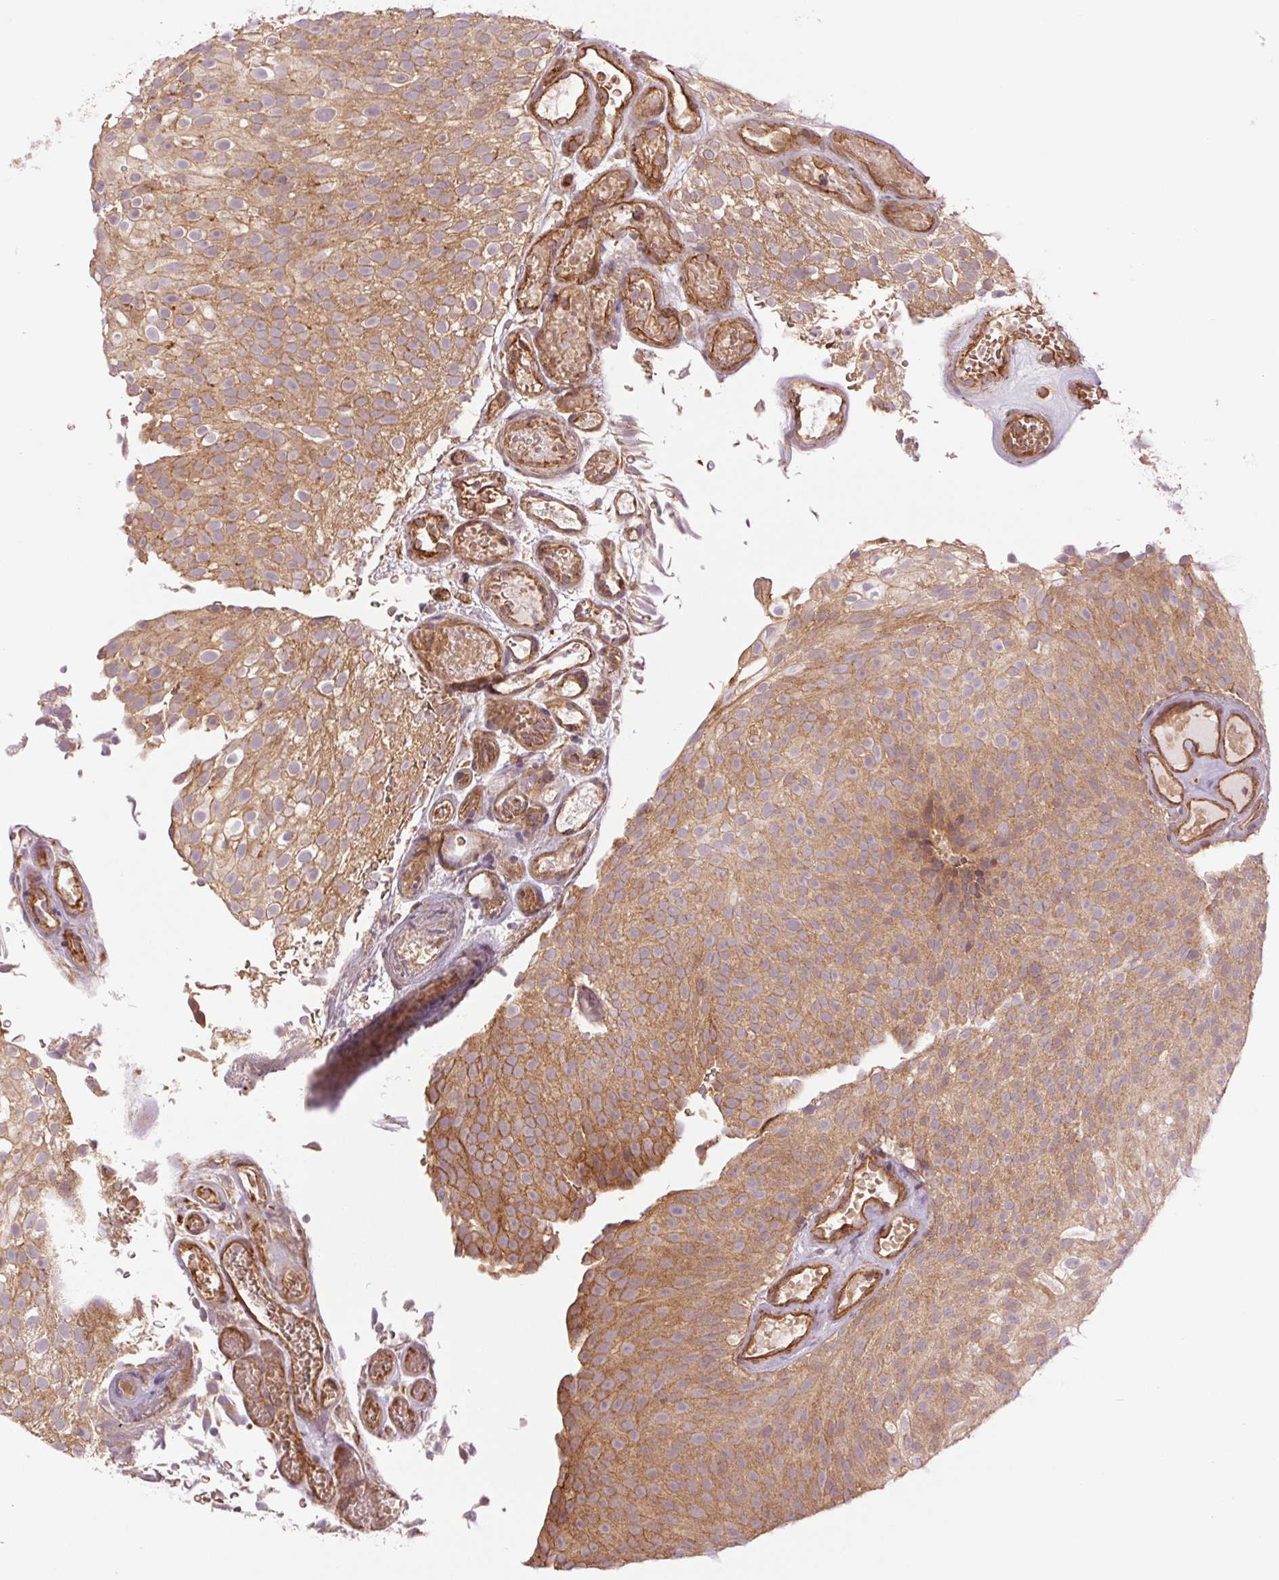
{"staining": {"intensity": "moderate", "quantity": ">75%", "location": "cytoplasmic/membranous"}, "tissue": "urothelial cancer", "cell_type": "Tumor cells", "image_type": "cancer", "snomed": [{"axis": "morphology", "description": "Urothelial carcinoma, Low grade"}, {"axis": "topography", "description": "Urinary bladder"}], "caption": "Immunohistochemical staining of human urothelial cancer displays moderate cytoplasmic/membranous protein positivity in approximately >75% of tumor cells.", "gene": "STARD7", "patient": {"sex": "male", "age": 78}}